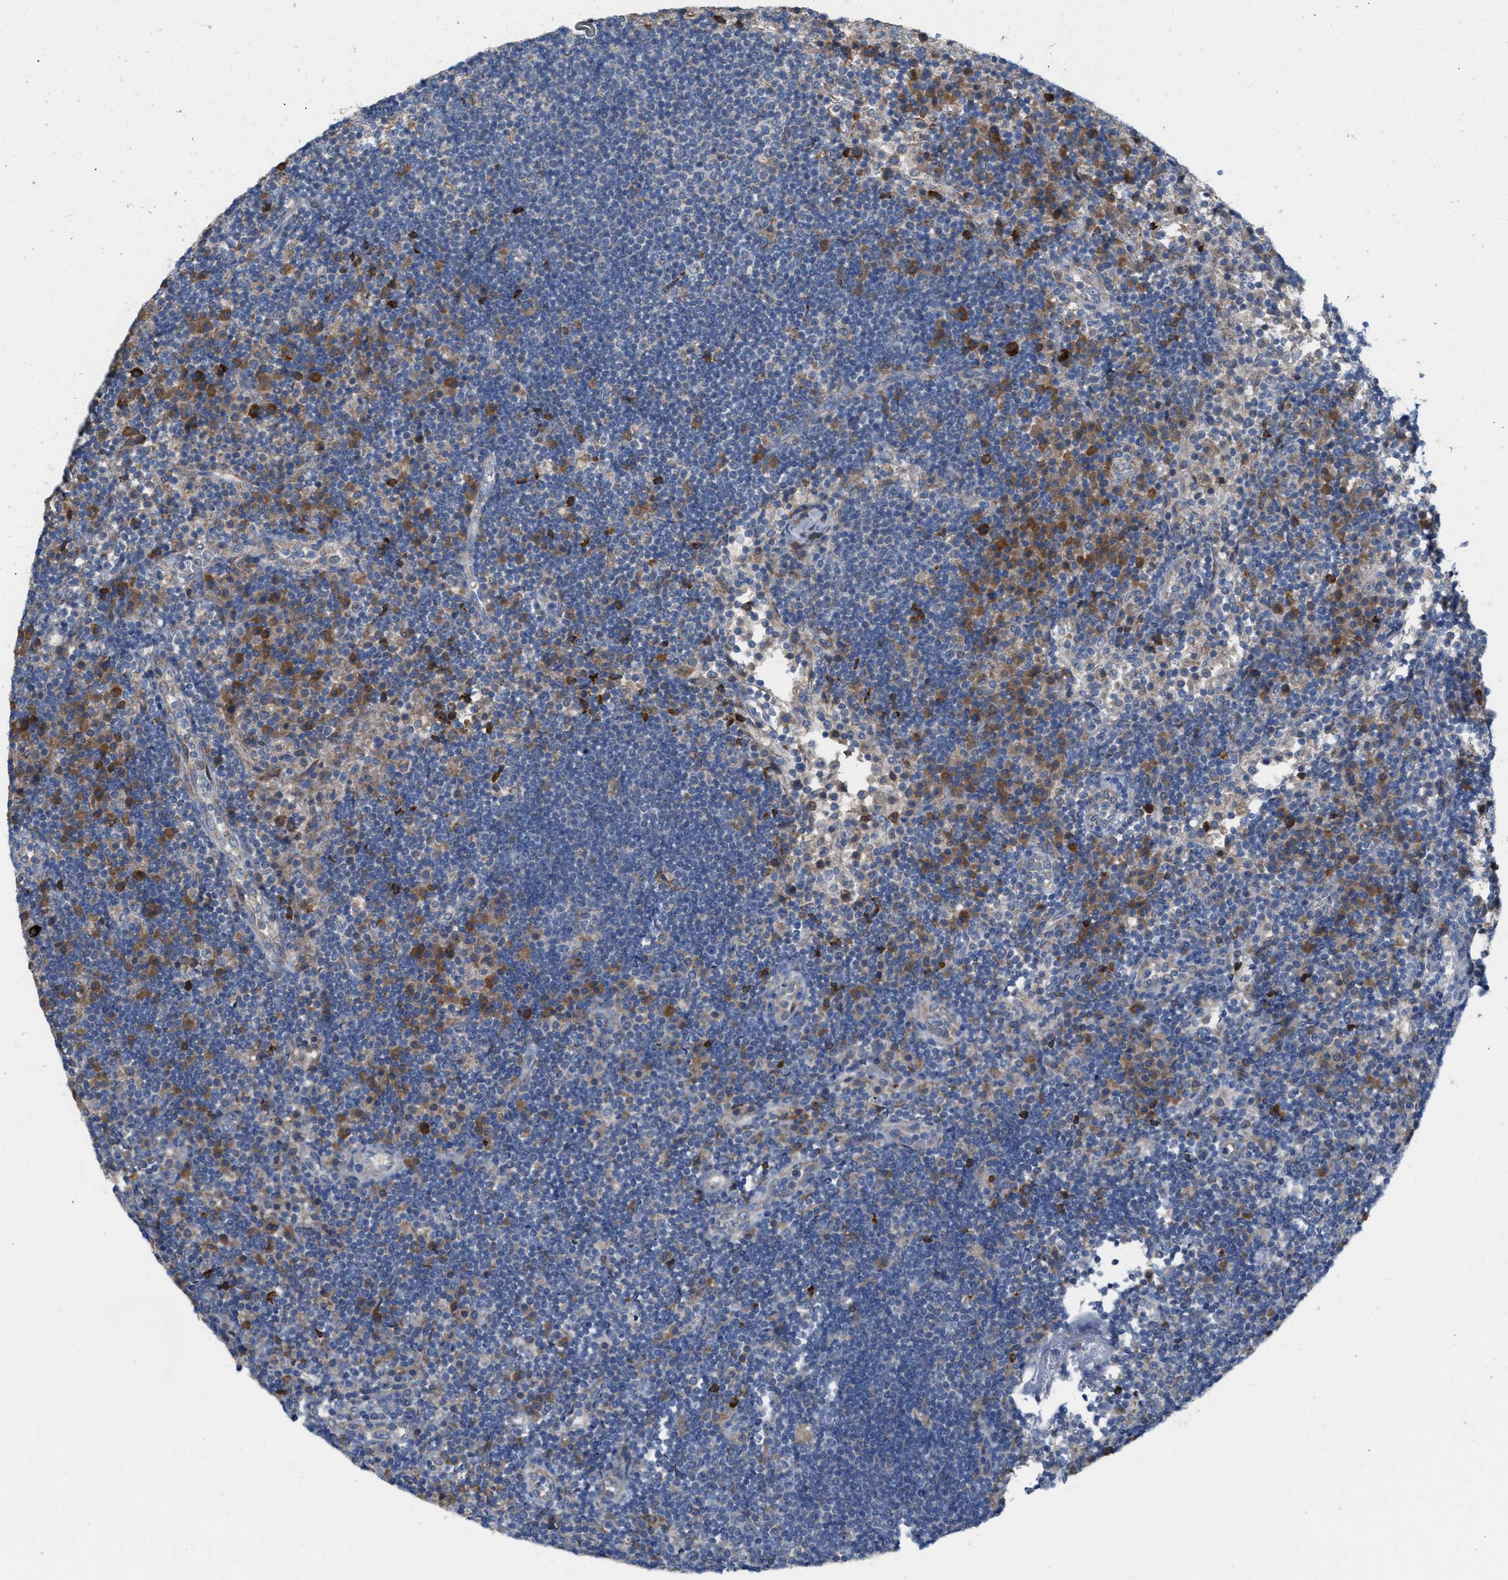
{"staining": {"intensity": "negative", "quantity": "none", "location": "none"}, "tissue": "lymph node", "cell_type": "Germinal center cells", "image_type": "normal", "snomed": [{"axis": "morphology", "description": "Normal tissue, NOS"}, {"axis": "topography", "description": "Lymph node"}], "caption": "Human lymph node stained for a protein using immunohistochemistry (IHC) reveals no staining in germinal center cells.", "gene": "DYNC2I1", "patient": {"sex": "female", "age": 53}}